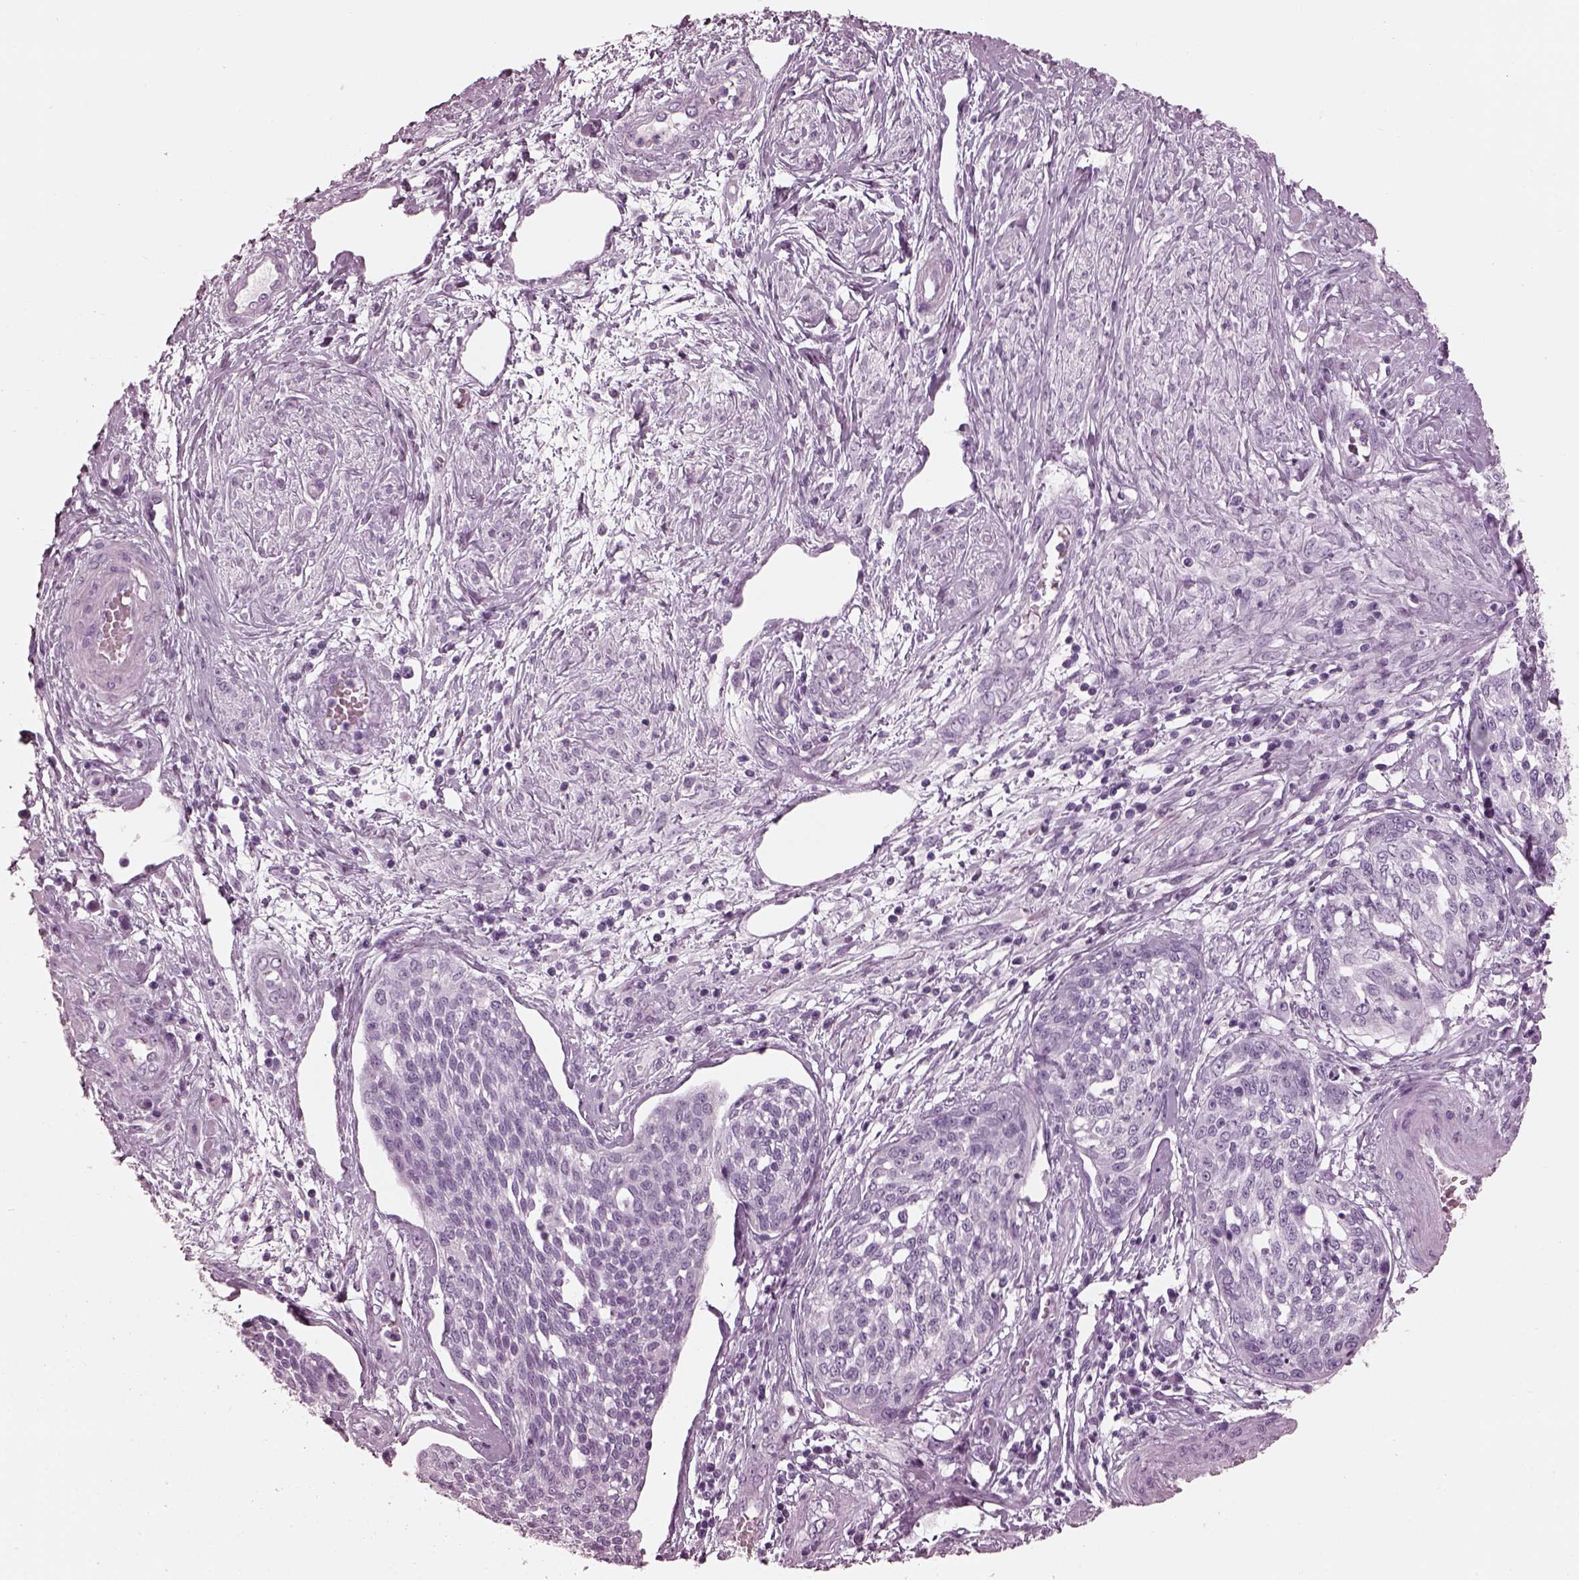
{"staining": {"intensity": "negative", "quantity": "none", "location": "none"}, "tissue": "cervical cancer", "cell_type": "Tumor cells", "image_type": "cancer", "snomed": [{"axis": "morphology", "description": "Squamous cell carcinoma, NOS"}, {"axis": "topography", "description": "Cervix"}], "caption": "The immunohistochemistry (IHC) image has no significant staining in tumor cells of cervical cancer (squamous cell carcinoma) tissue. (Stains: DAB (3,3'-diaminobenzidine) IHC with hematoxylin counter stain, Microscopy: brightfield microscopy at high magnification).", "gene": "TCHHL1", "patient": {"sex": "female", "age": 34}}